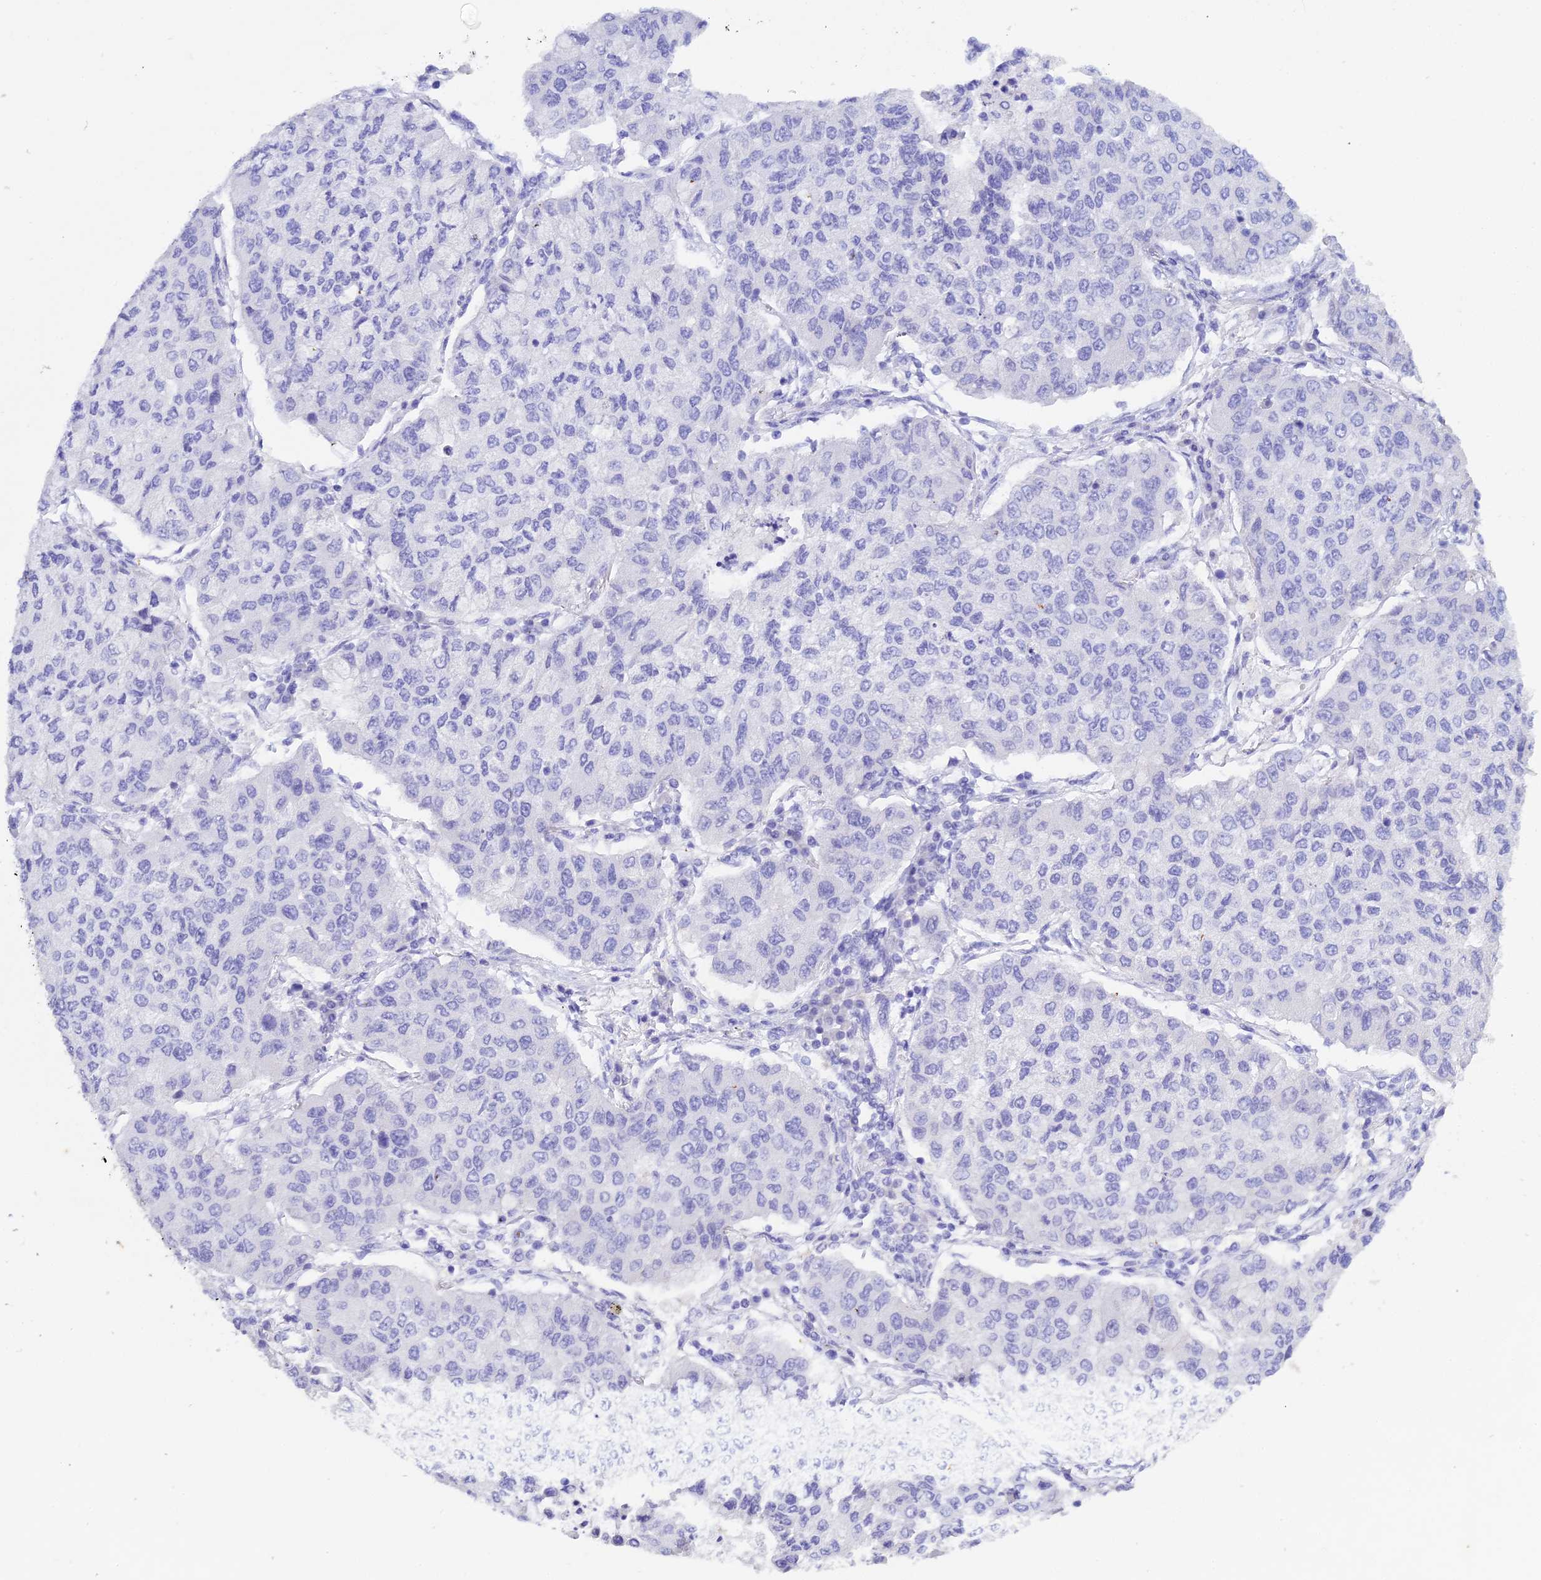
{"staining": {"intensity": "negative", "quantity": "none", "location": "none"}, "tissue": "lung cancer", "cell_type": "Tumor cells", "image_type": "cancer", "snomed": [{"axis": "morphology", "description": "Squamous cell carcinoma, NOS"}, {"axis": "topography", "description": "Lung"}], "caption": "This is an immunohistochemistry histopathology image of lung cancer (squamous cell carcinoma). There is no staining in tumor cells.", "gene": "REG1A", "patient": {"sex": "male", "age": 74}}